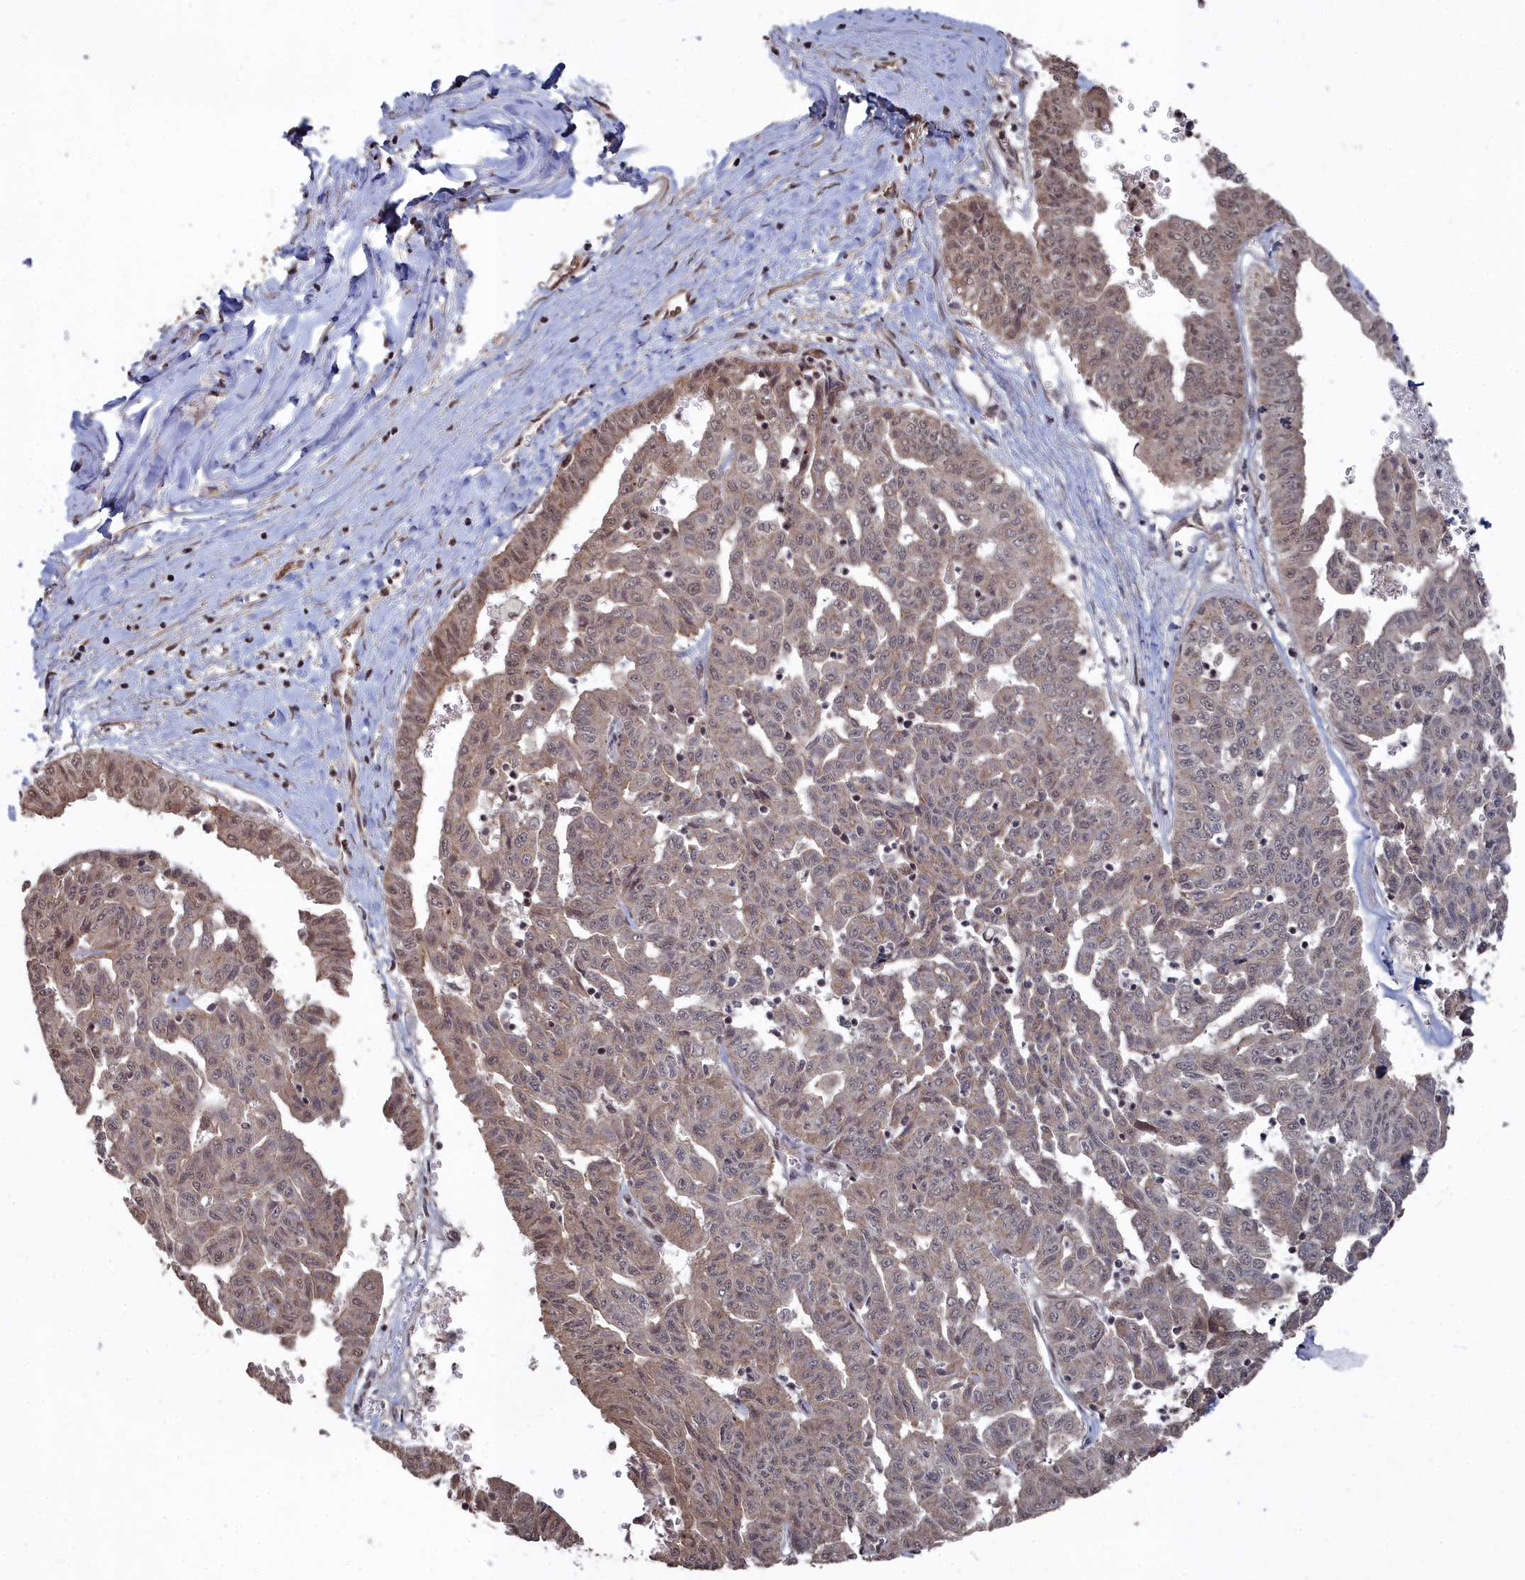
{"staining": {"intensity": "moderate", "quantity": ">75%", "location": "cytoplasmic/membranous,nuclear"}, "tissue": "liver cancer", "cell_type": "Tumor cells", "image_type": "cancer", "snomed": [{"axis": "morphology", "description": "Cholangiocarcinoma"}, {"axis": "topography", "description": "Liver"}], "caption": "Brown immunohistochemical staining in human liver cancer exhibits moderate cytoplasmic/membranous and nuclear positivity in about >75% of tumor cells. The staining was performed using DAB, with brown indicating positive protein expression. Nuclei are stained blue with hematoxylin.", "gene": "CCNP", "patient": {"sex": "female", "age": 77}}